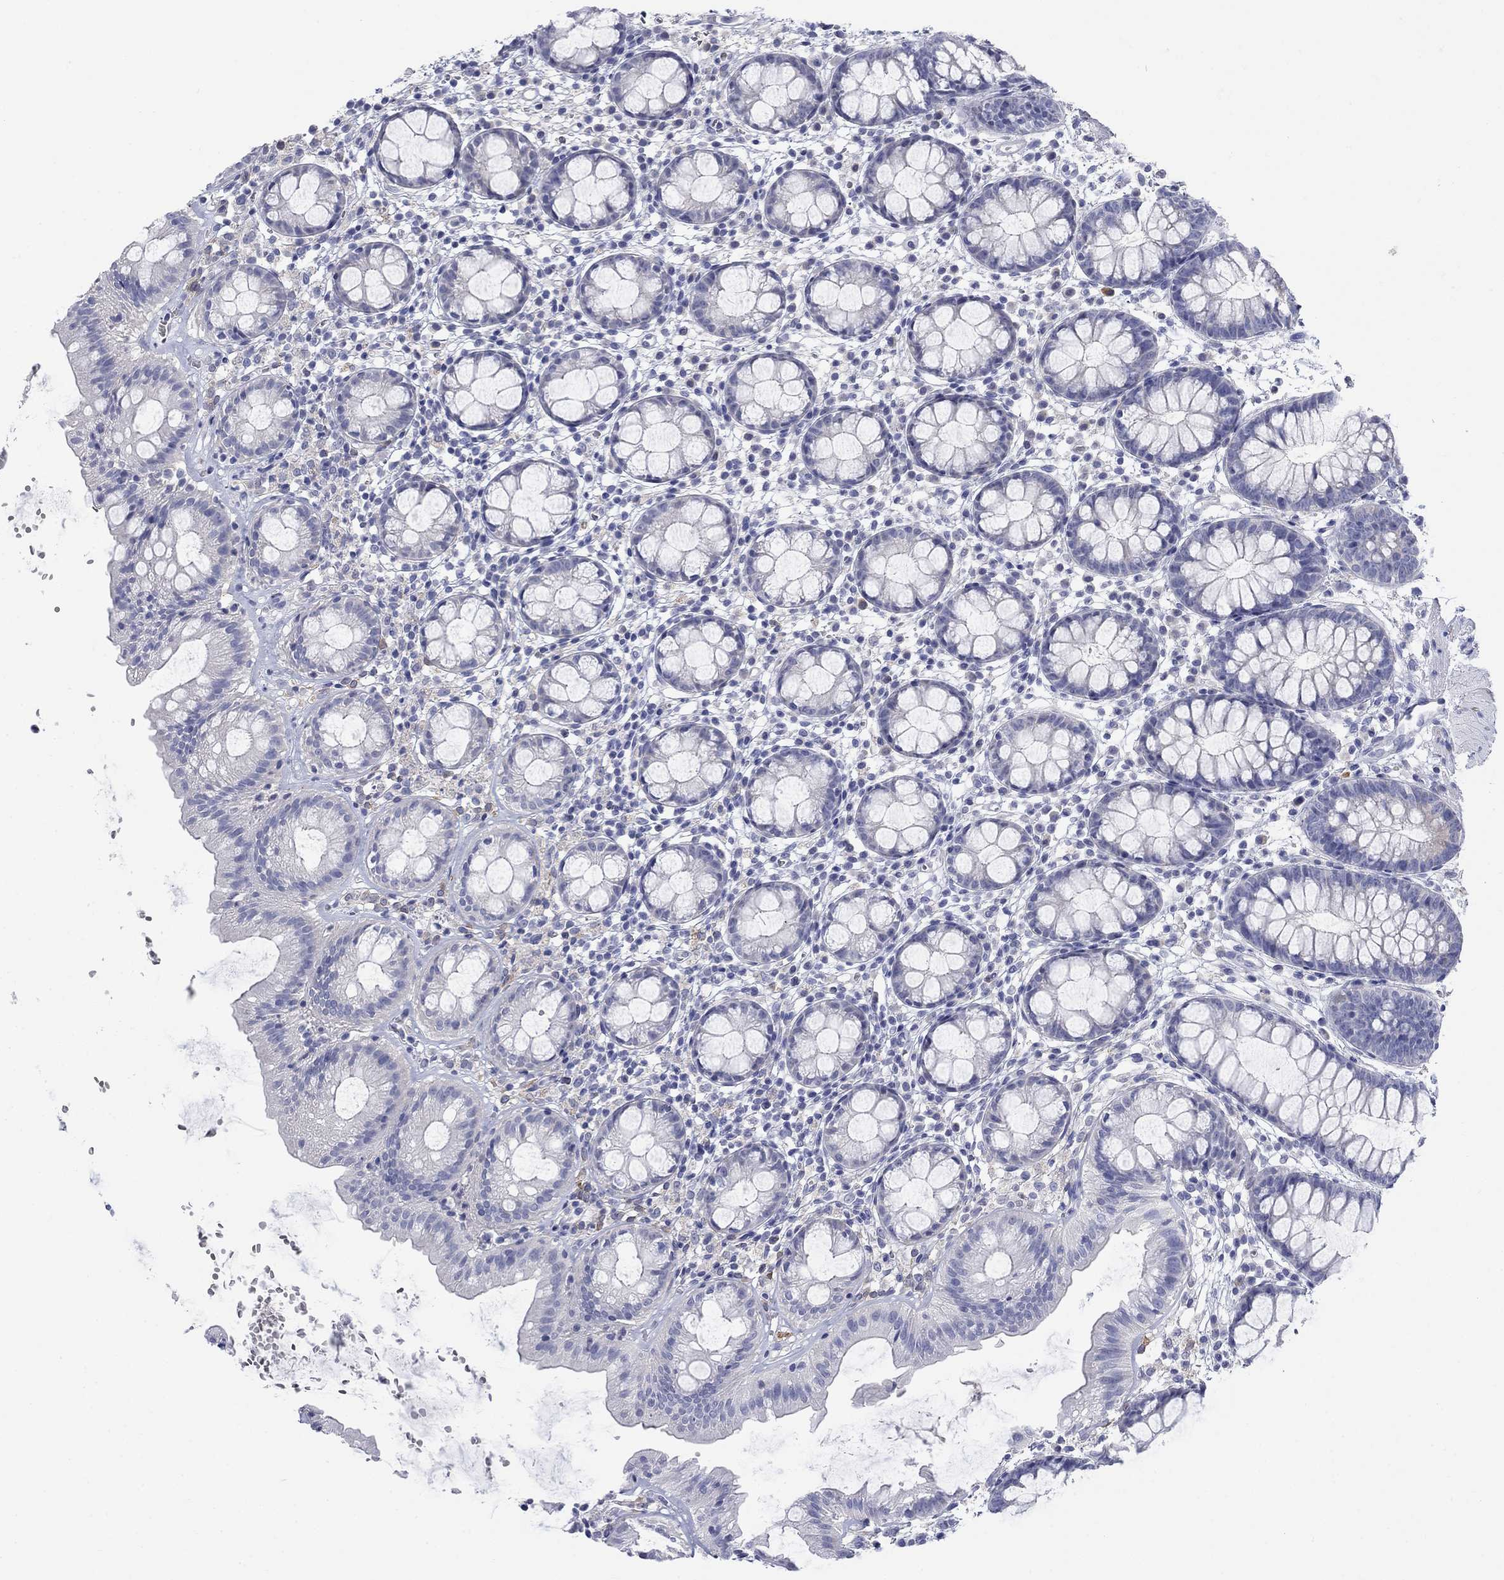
{"staining": {"intensity": "negative", "quantity": "none", "location": "none"}, "tissue": "rectum", "cell_type": "Glandular cells", "image_type": "normal", "snomed": [{"axis": "morphology", "description": "Normal tissue, NOS"}, {"axis": "topography", "description": "Rectum"}], "caption": "High power microscopy micrograph of an IHC photomicrograph of benign rectum, revealing no significant expression in glandular cells. The staining was performed using DAB to visualize the protein expression in brown, while the nuclei were stained in blue with hematoxylin (Magnification: 20x).", "gene": "PTPRZ1", "patient": {"sex": "male", "age": 57}}